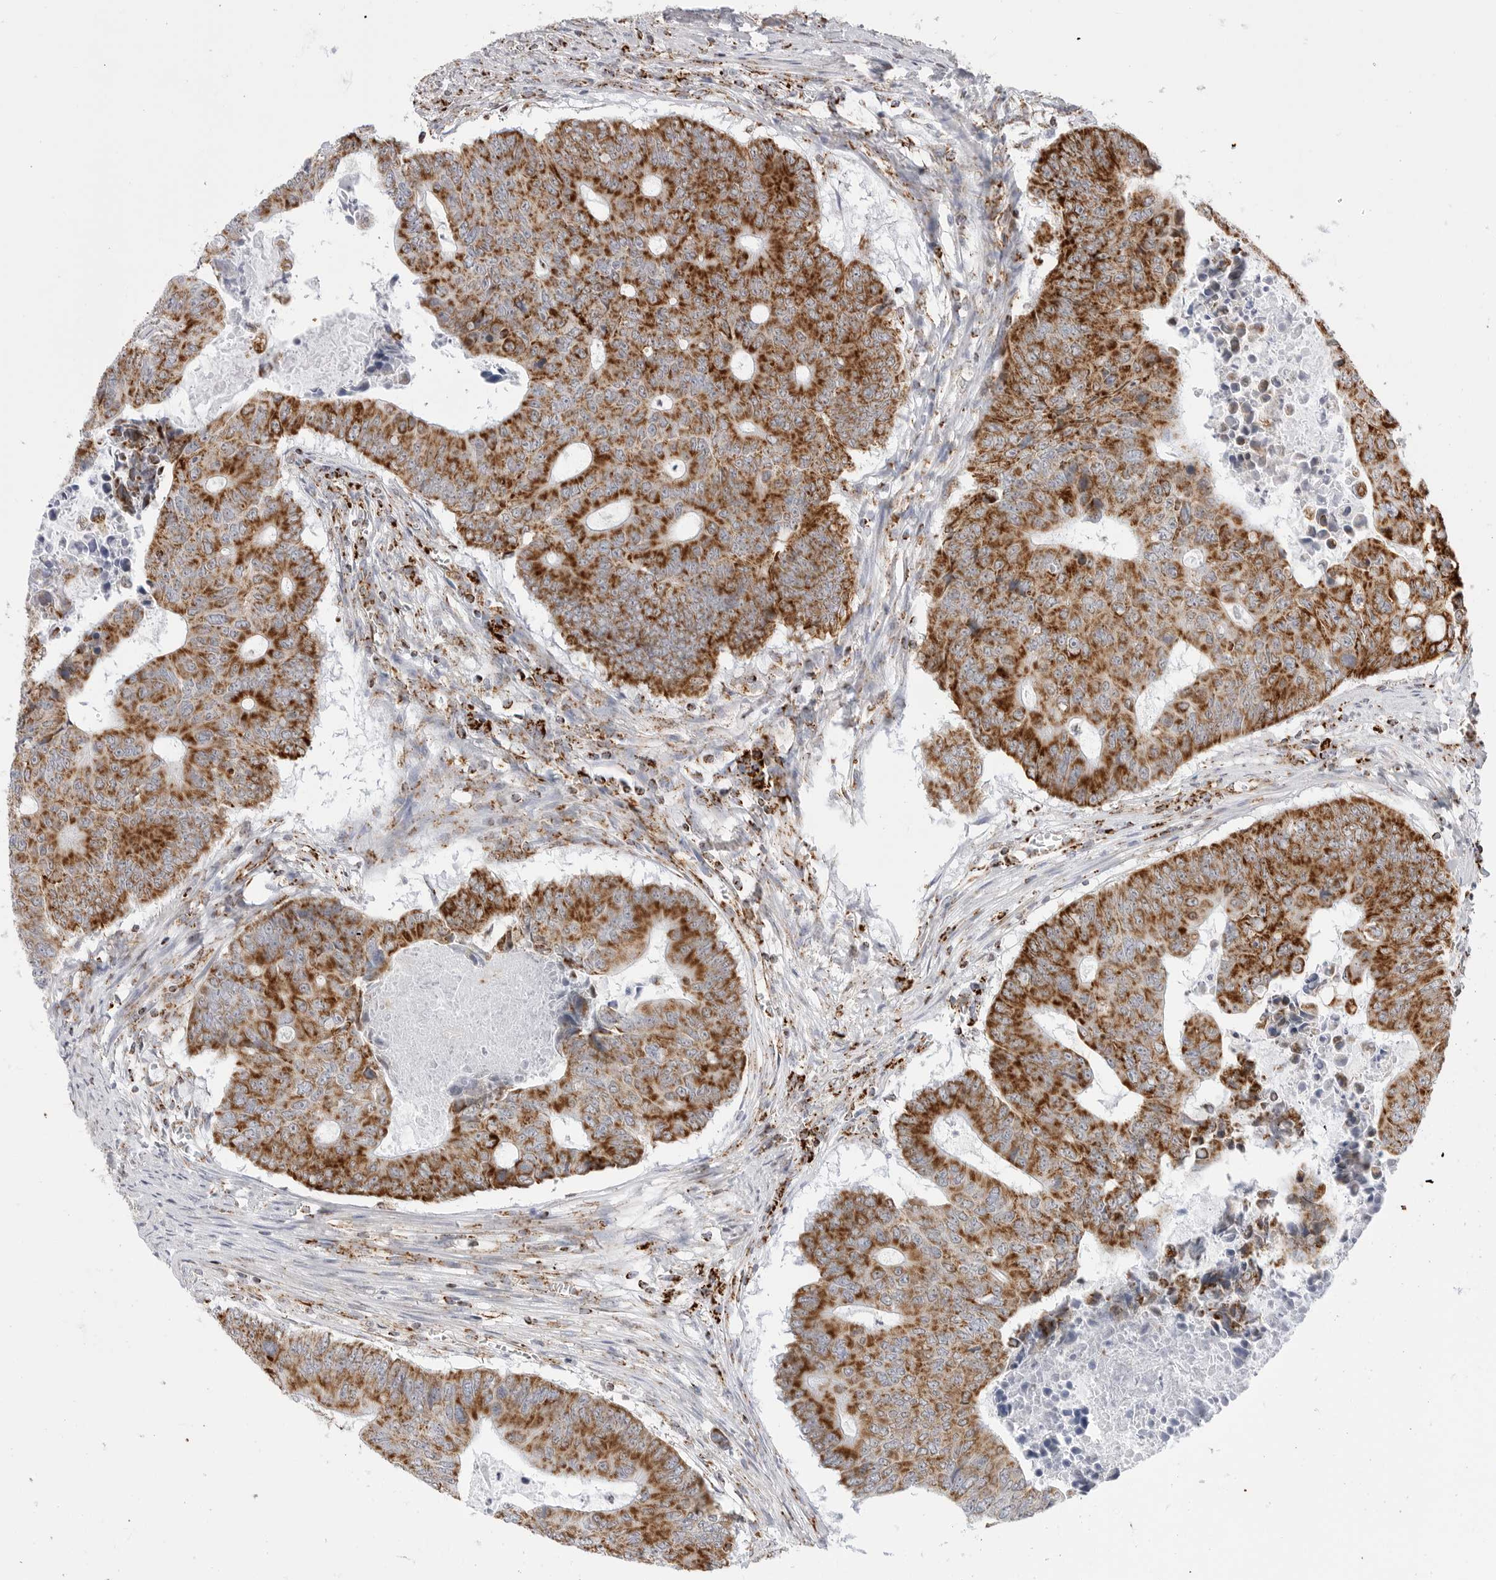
{"staining": {"intensity": "moderate", "quantity": ">75%", "location": "cytoplasmic/membranous"}, "tissue": "colorectal cancer", "cell_type": "Tumor cells", "image_type": "cancer", "snomed": [{"axis": "morphology", "description": "Adenocarcinoma, NOS"}, {"axis": "topography", "description": "Colon"}], "caption": "Protein positivity by immunohistochemistry (IHC) demonstrates moderate cytoplasmic/membranous expression in about >75% of tumor cells in colorectal cancer (adenocarcinoma). (Stains: DAB in brown, nuclei in blue, Microscopy: brightfield microscopy at high magnification).", "gene": "ATP5IF1", "patient": {"sex": "male", "age": 87}}